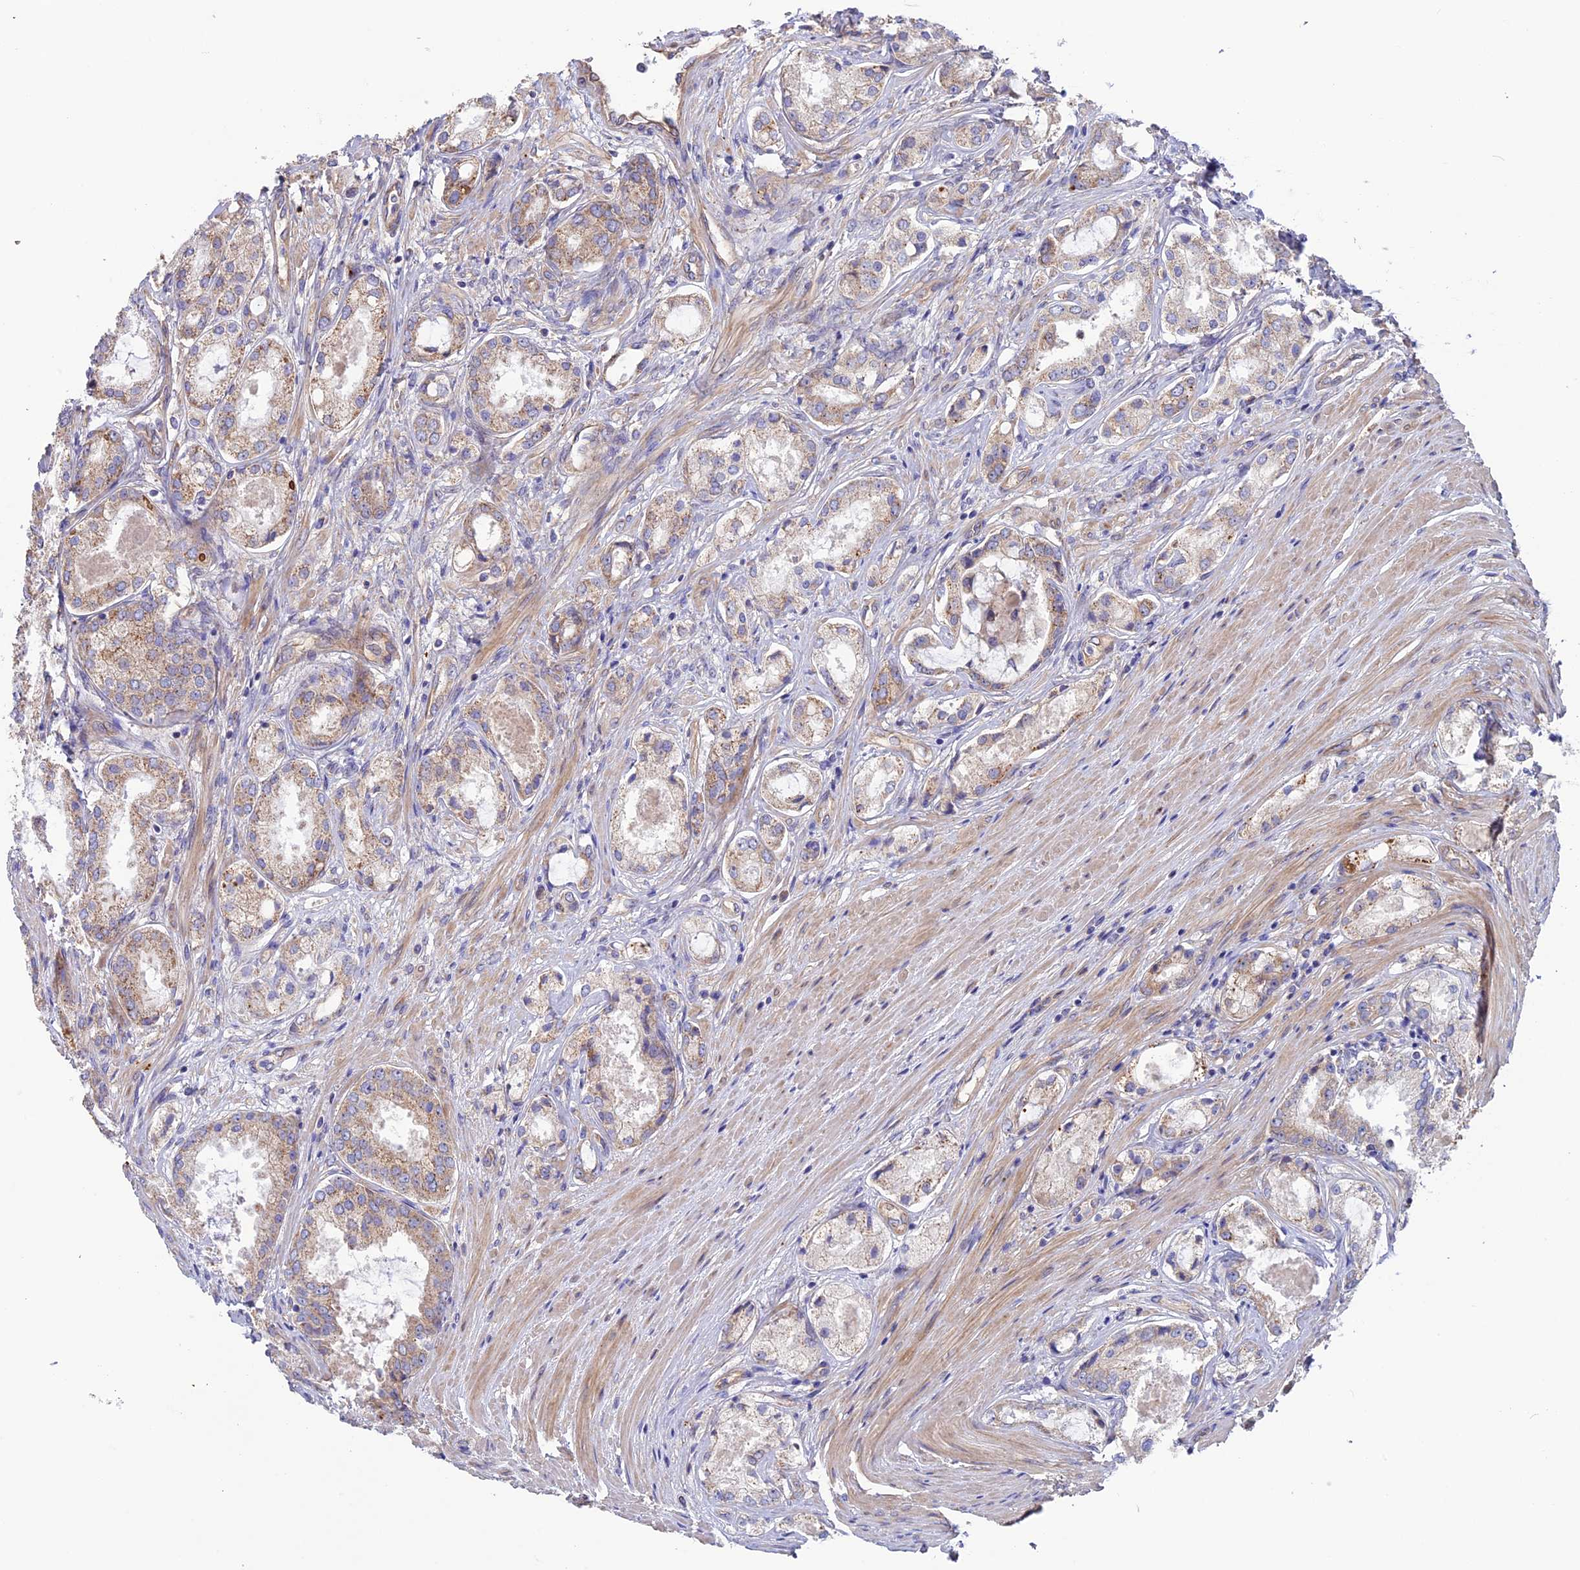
{"staining": {"intensity": "weak", "quantity": "25%-75%", "location": "cytoplasmic/membranous"}, "tissue": "prostate cancer", "cell_type": "Tumor cells", "image_type": "cancer", "snomed": [{"axis": "morphology", "description": "Adenocarcinoma, Low grade"}, {"axis": "topography", "description": "Prostate"}], "caption": "Immunohistochemistry (IHC) of human adenocarcinoma (low-grade) (prostate) shows low levels of weak cytoplasmic/membranous positivity in approximately 25%-75% of tumor cells.", "gene": "DUS3L", "patient": {"sex": "male", "age": 68}}